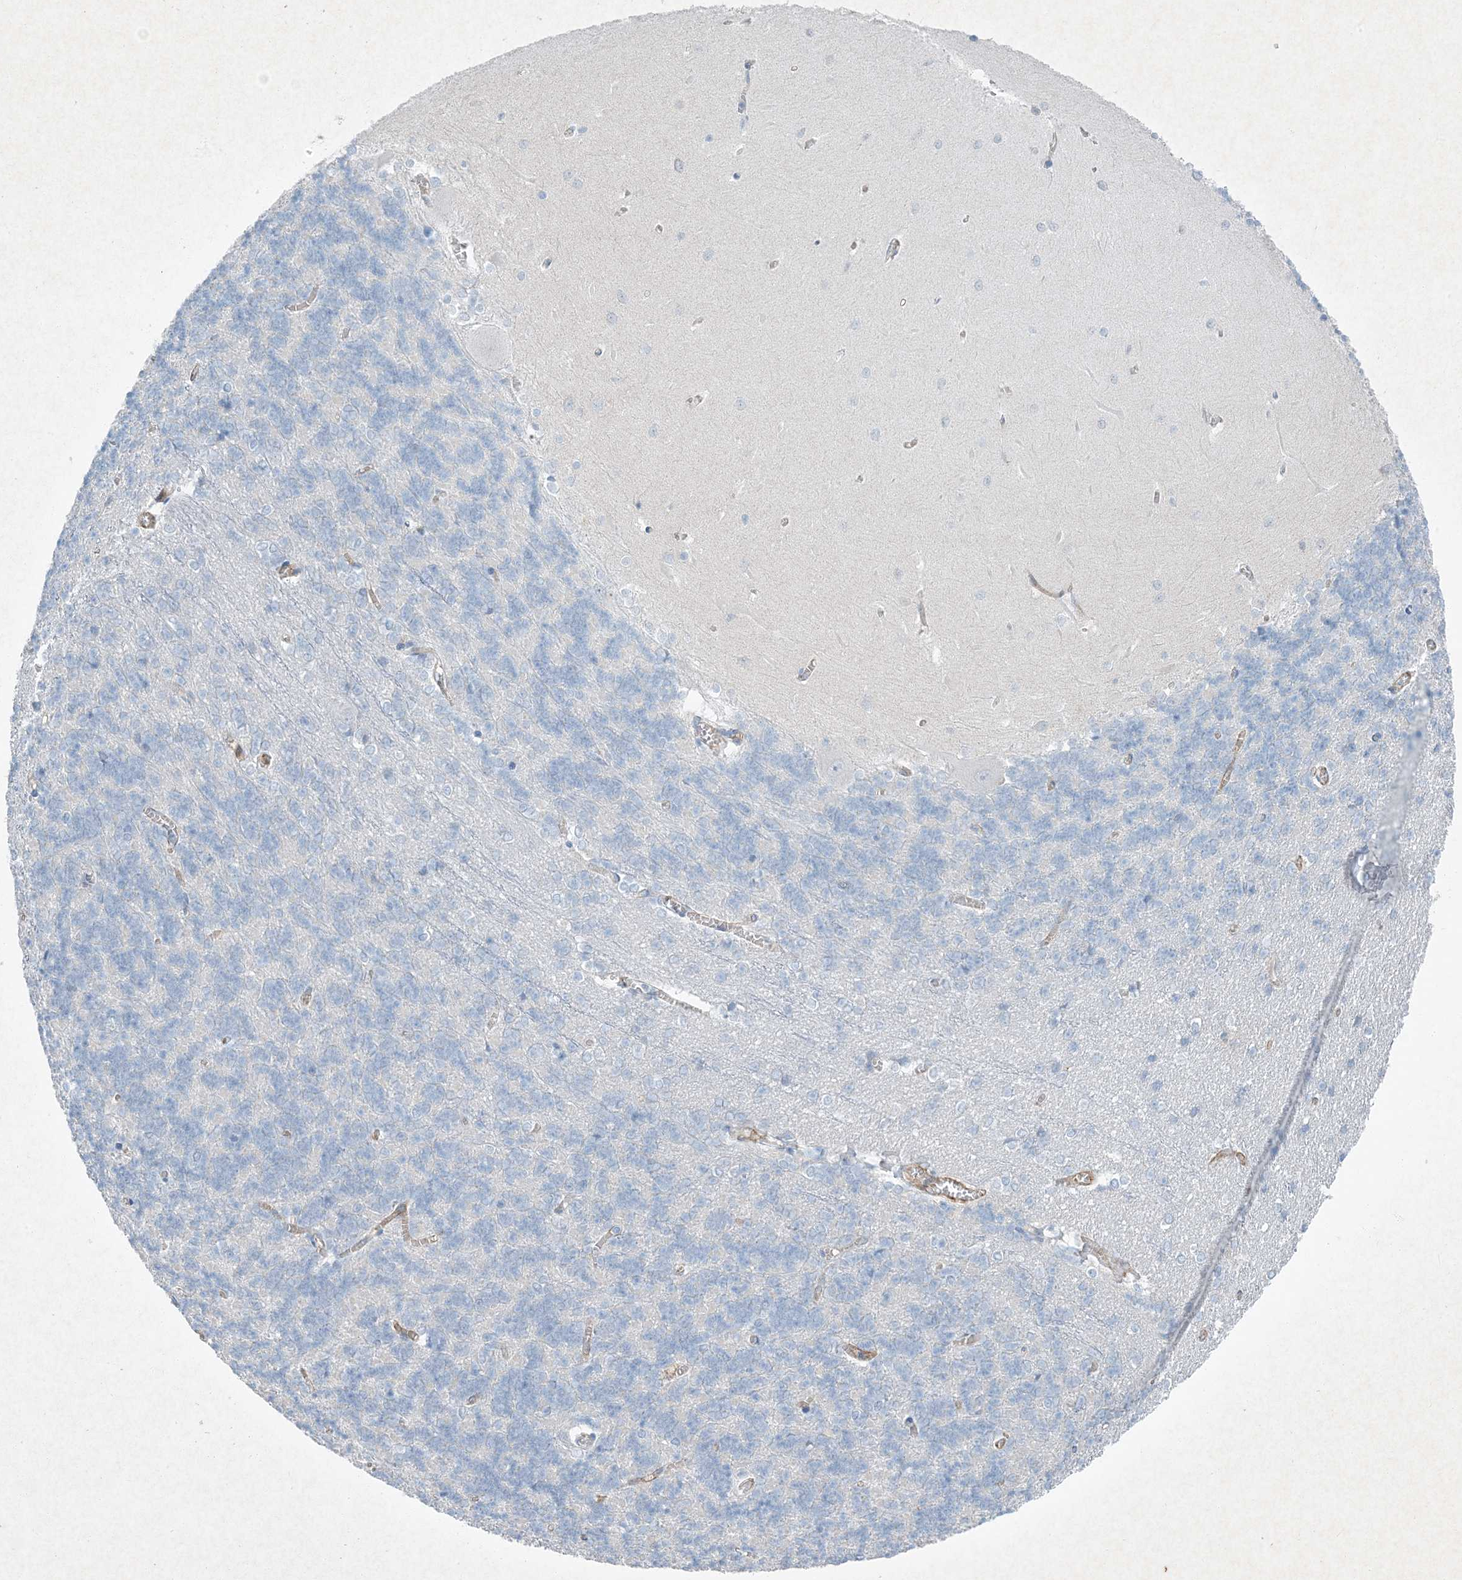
{"staining": {"intensity": "negative", "quantity": "none", "location": "none"}, "tissue": "cerebellum", "cell_type": "Cells in granular layer", "image_type": "normal", "snomed": [{"axis": "morphology", "description": "Normal tissue, NOS"}, {"axis": "topography", "description": "Cerebellum"}], "caption": "Photomicrograph shows no significant protein staining in cells in granular layer of benign cerebellum. (DAB (3,3'-diaminobenzidine) immunohistochemistry (IHC) with hematoxylin counter stain).", "gene": "PGM5", "patient": {"sex": "male", "age": 37}}